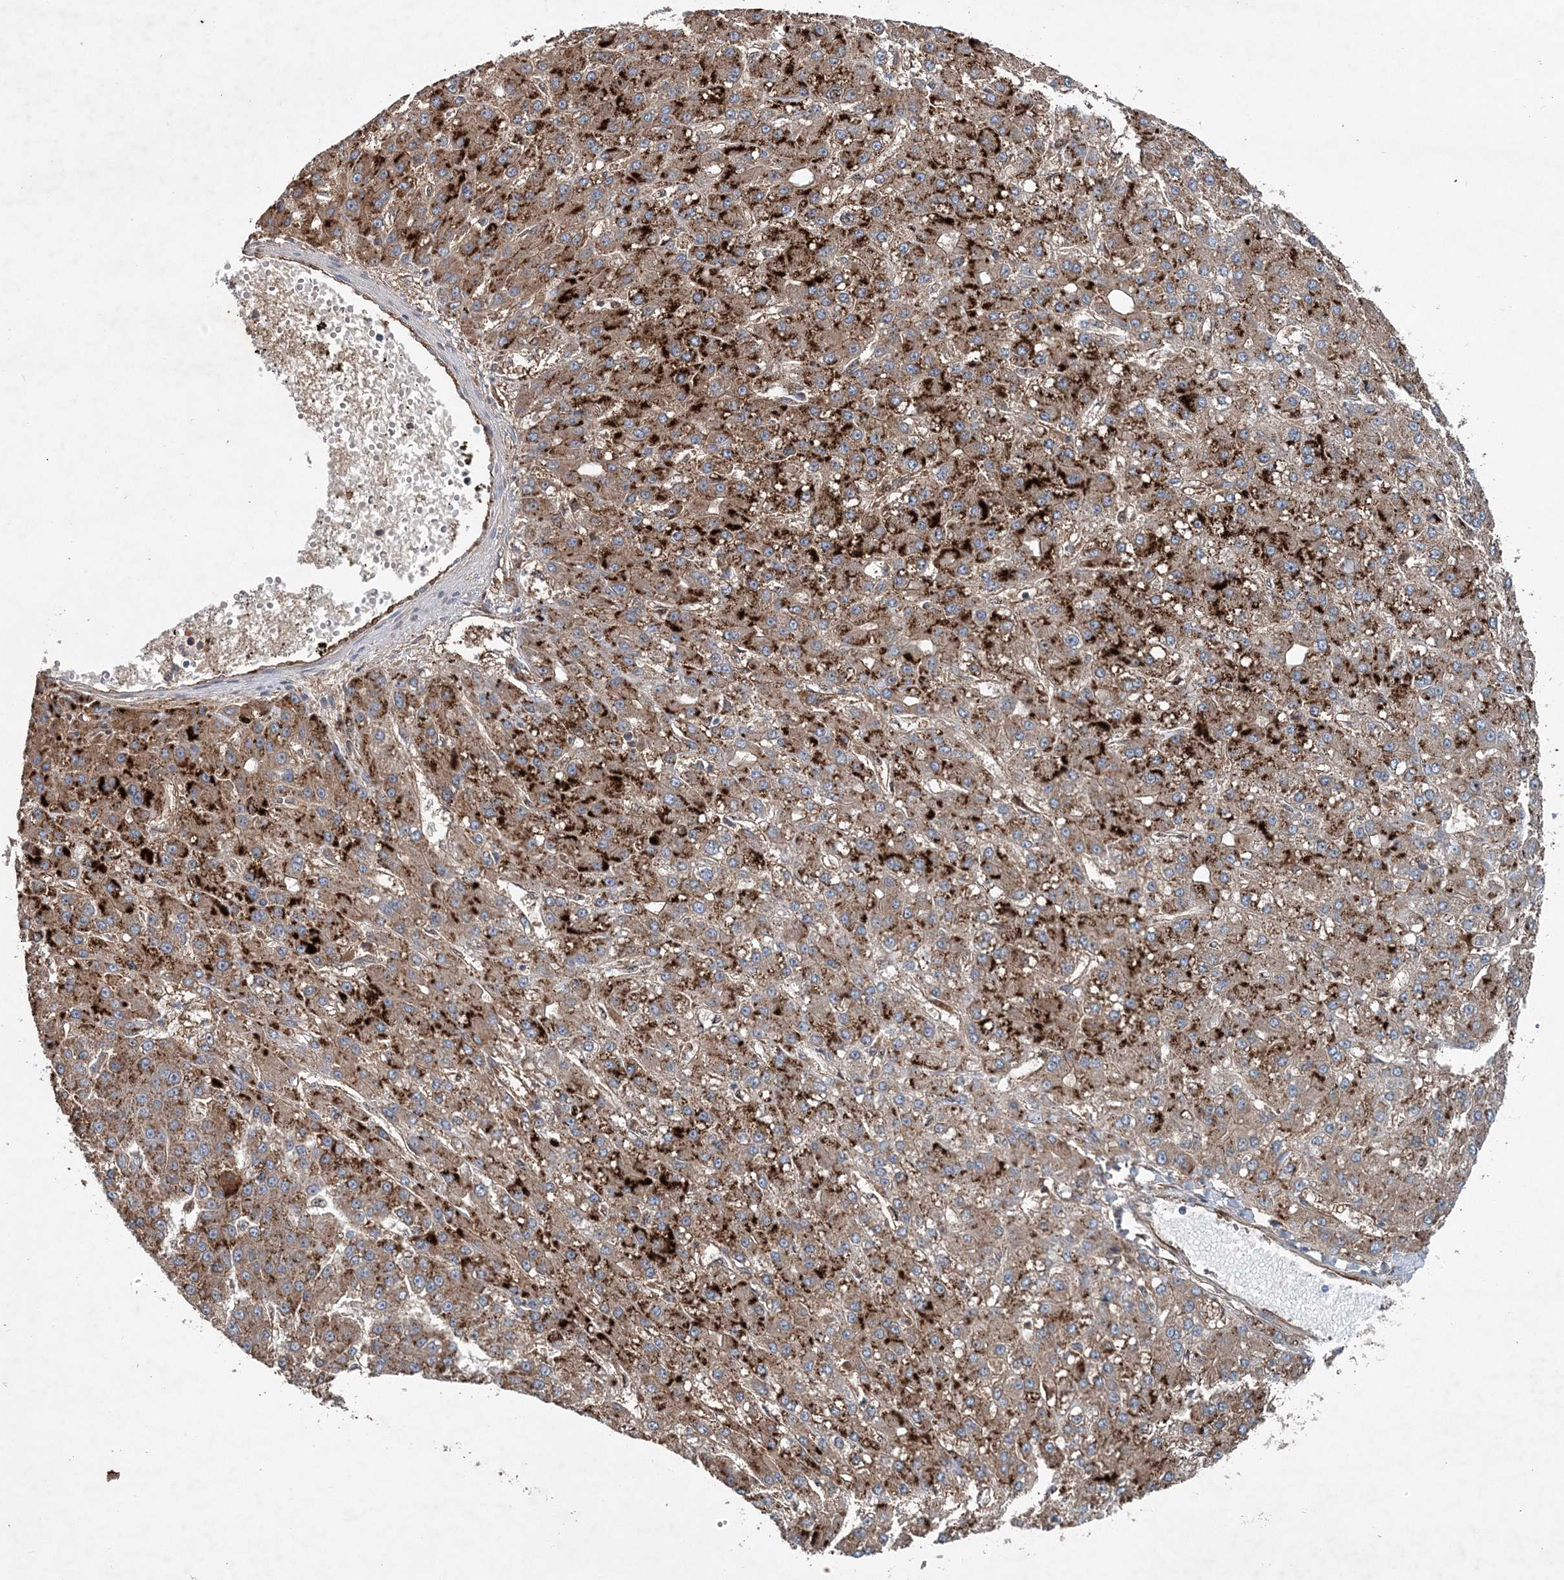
{"staining": {"intensity": "strong", "quantity": ">75%", "location": "cytoplasmic/membranous"}, "tissue": "liver cancer", "cell_type": "Tumor cells", "image_type": "cancer", "snomed": [{"axis": "morphology", "description": "Carcinoma, Hepatocellular, NOS"}, {"axis": "topography", "description": "Liver"}], "caption": "A brown stain shows strong cytoplasmic/membranous expression of a protein in hepatocellular carcinoma (liver) tumor cells. (DAB (3,3'-diaminobenzidine) = brown stain, brightfield microscopy at high magnification).", "gene": "SPOPL", "patient": {"sex": "male", "age": 67}}